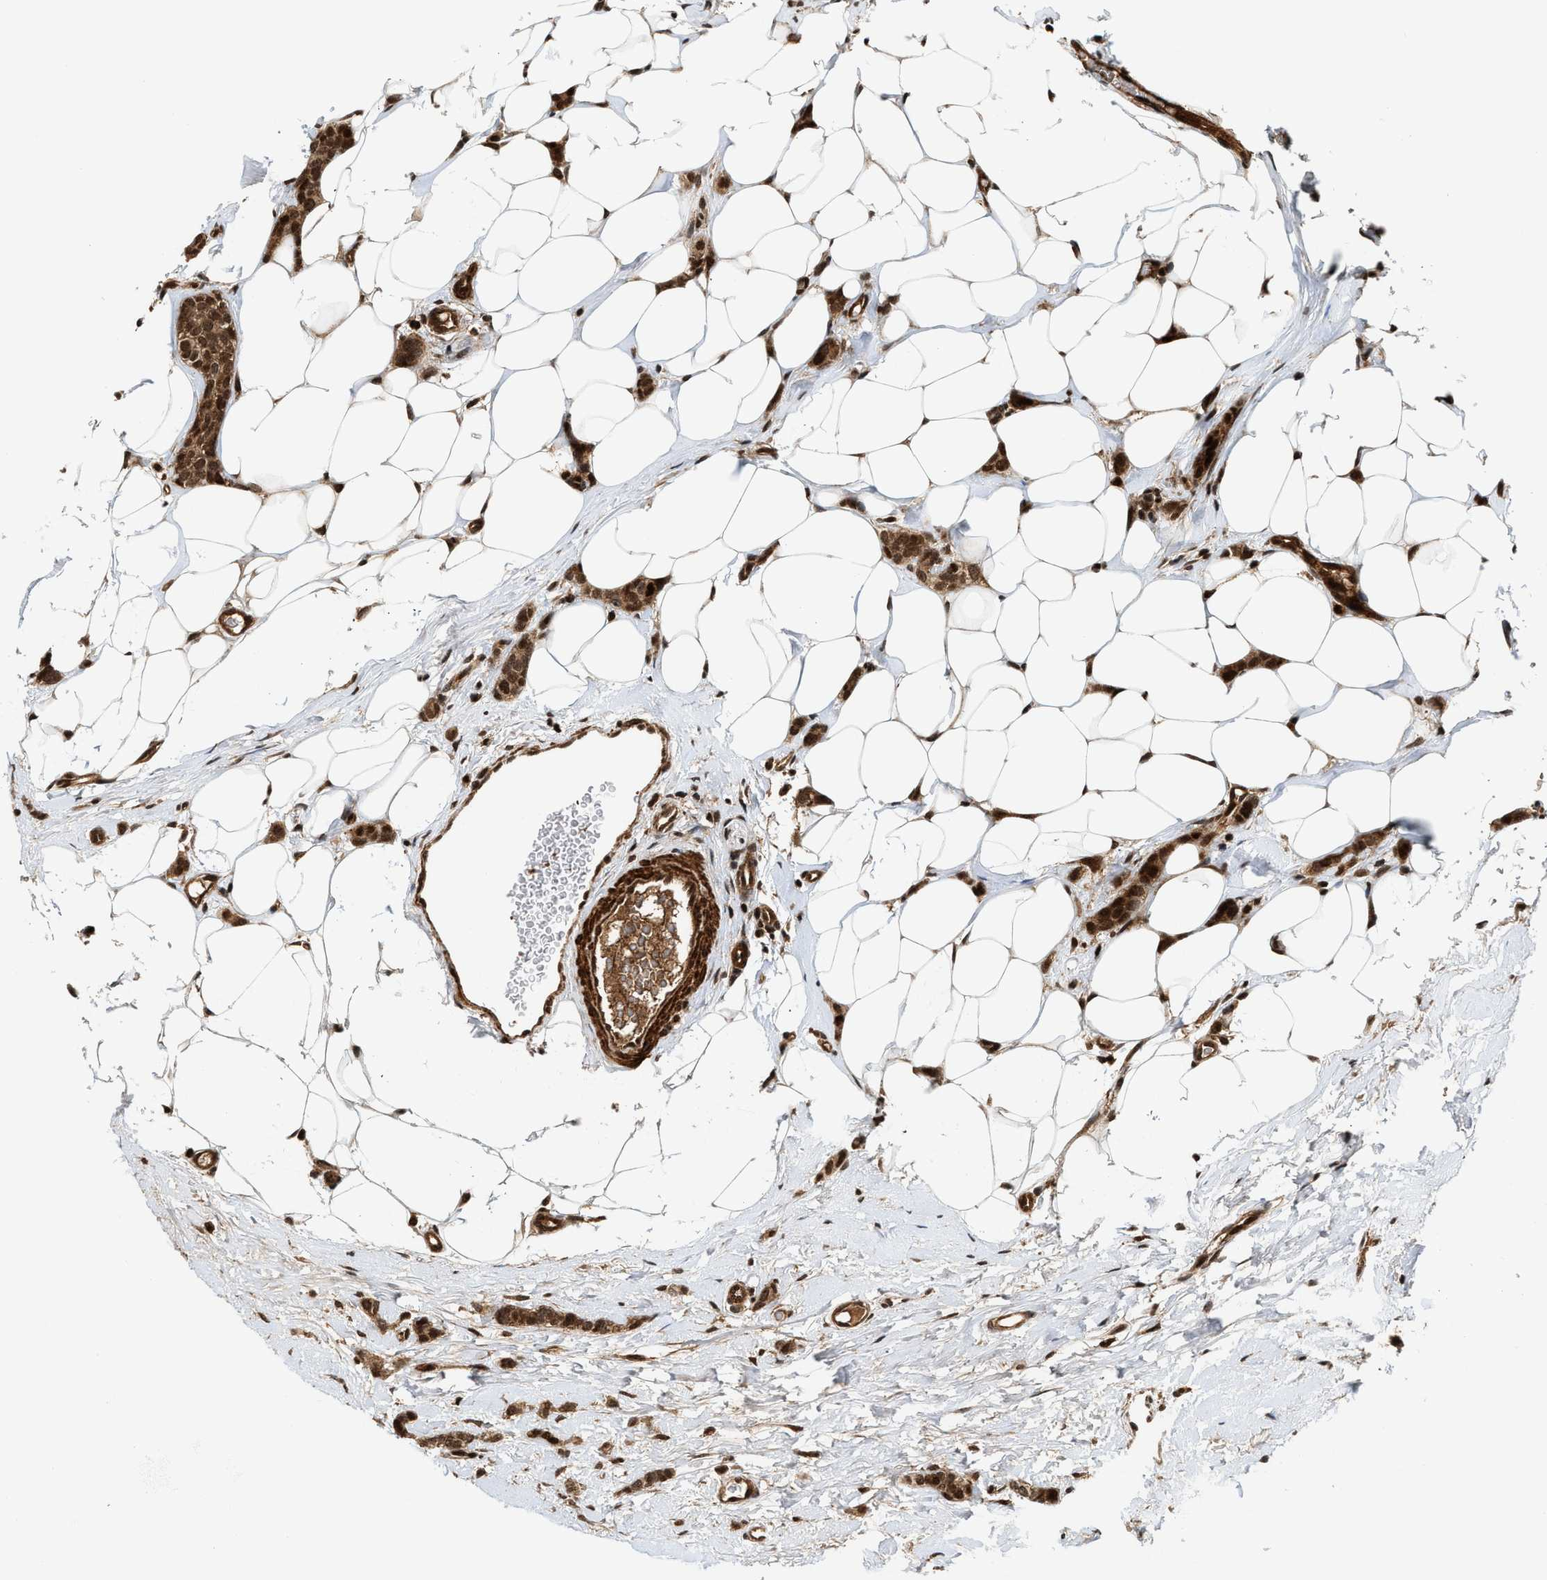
{"staining": {"intensity": "strong", "quantity": ">75%", "location": "cytoplasmic/membranous,nuclear"}, "tissue": "breast cancer", "cell_type": "Tumor cells", "image_type": "cancer", "snomed": [{"axis": "morphology", "description": "Lobular carcinoma"}, {"axis": "topography", "description": "Skin"}, {"axis": "topography", "description": "Breast"}], "caption": "Strong cytoplasmic/membranous and nuclear protein staining is seen in approximately >75% of tumor cells in lobular carcinoma (breast).", "gene": "MDM2", "patient": {"sex": "female", "age": 46}}